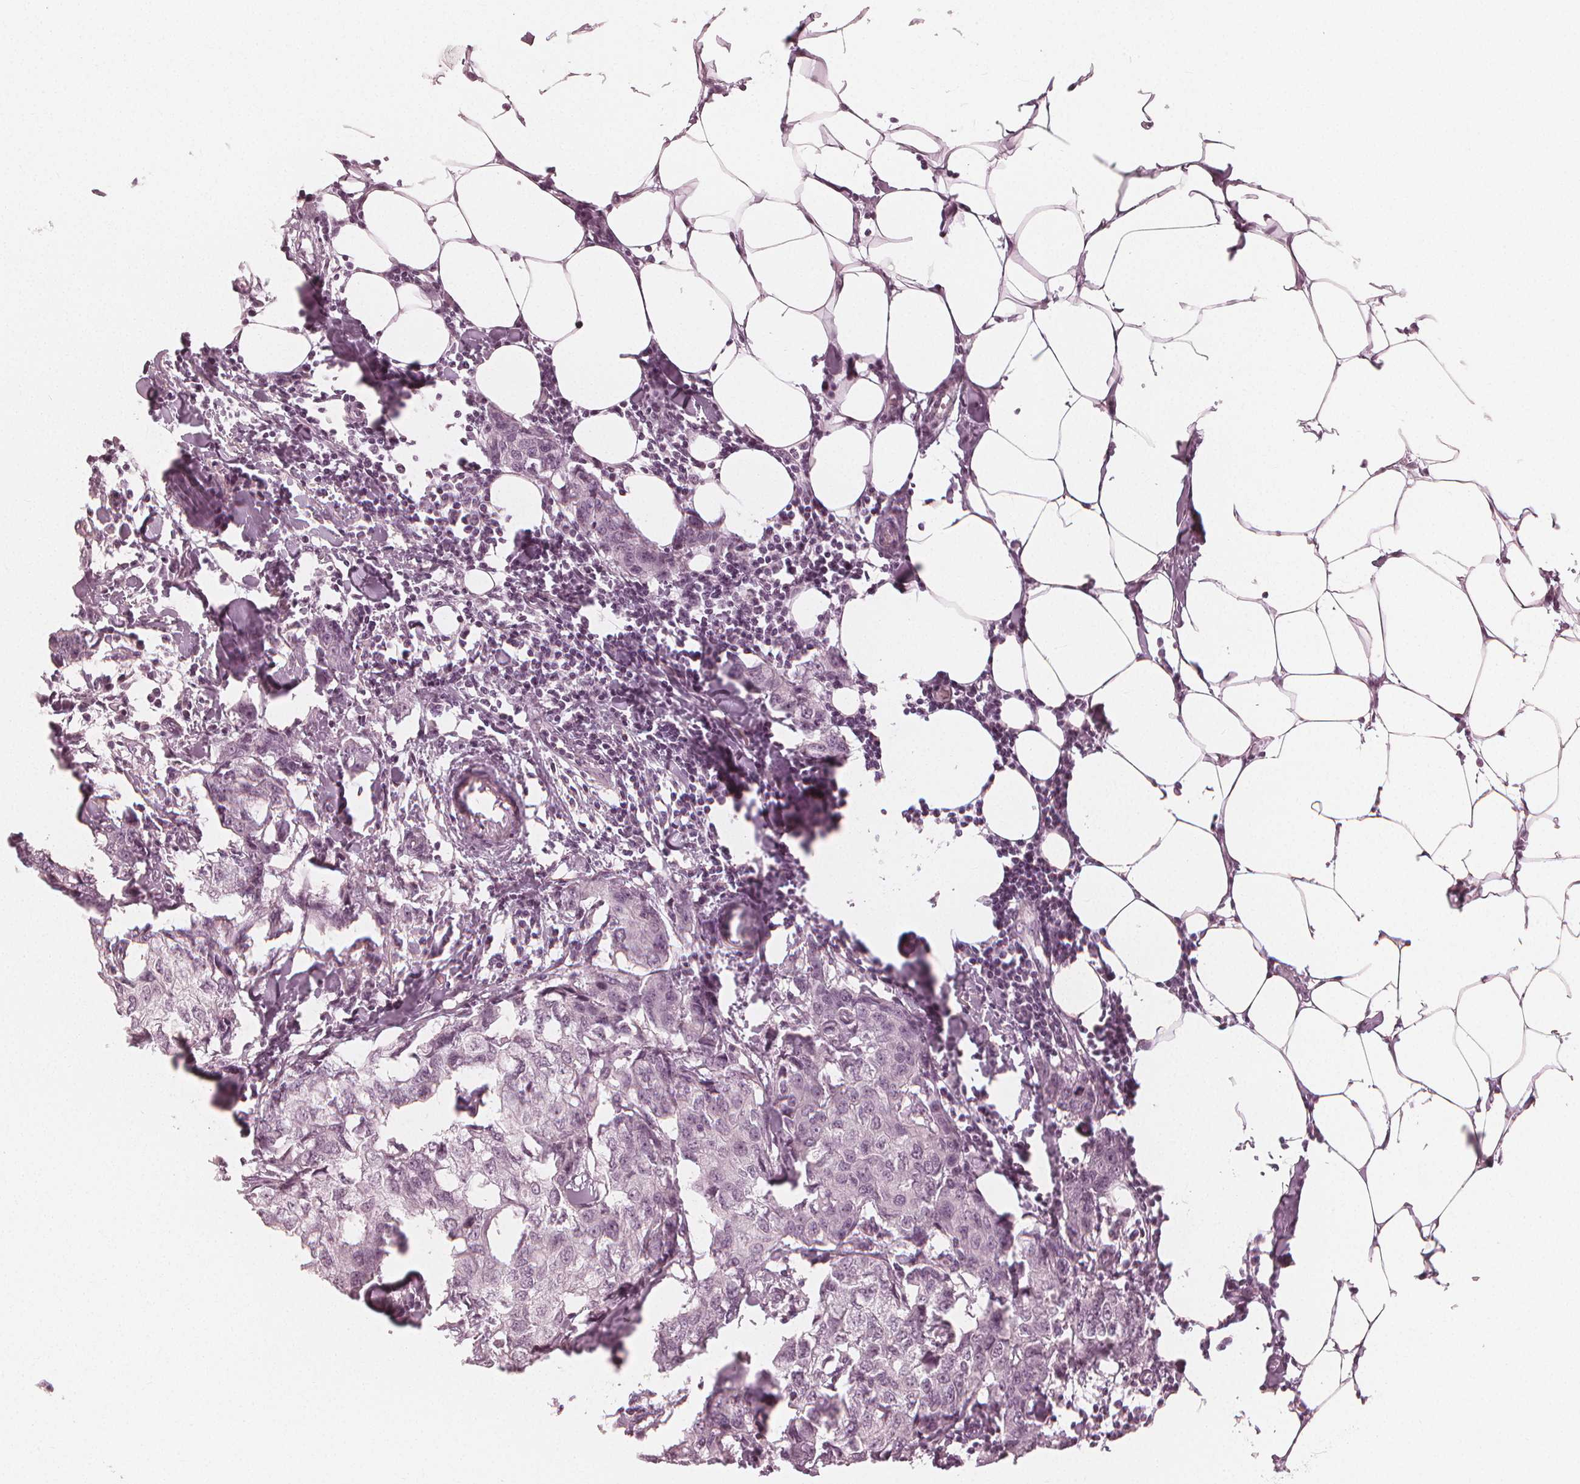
{"staining": {"intensity": "negative", "quantity": "none", "location": "none"}, "tissue": "breast cancer", "cell_type": "Tumor cells", "image_type": "cancer", "snomed": [{"axis": "morphology", "description": "Duct carcinoma"}, {"axis": "topography", "description": "Breast"}], "caption": "Protein analysis of breast cancer reveals no significant positivity in tumor cells.", "gene": "PAEP", "patient": {"sex": "female", "age": 27}}